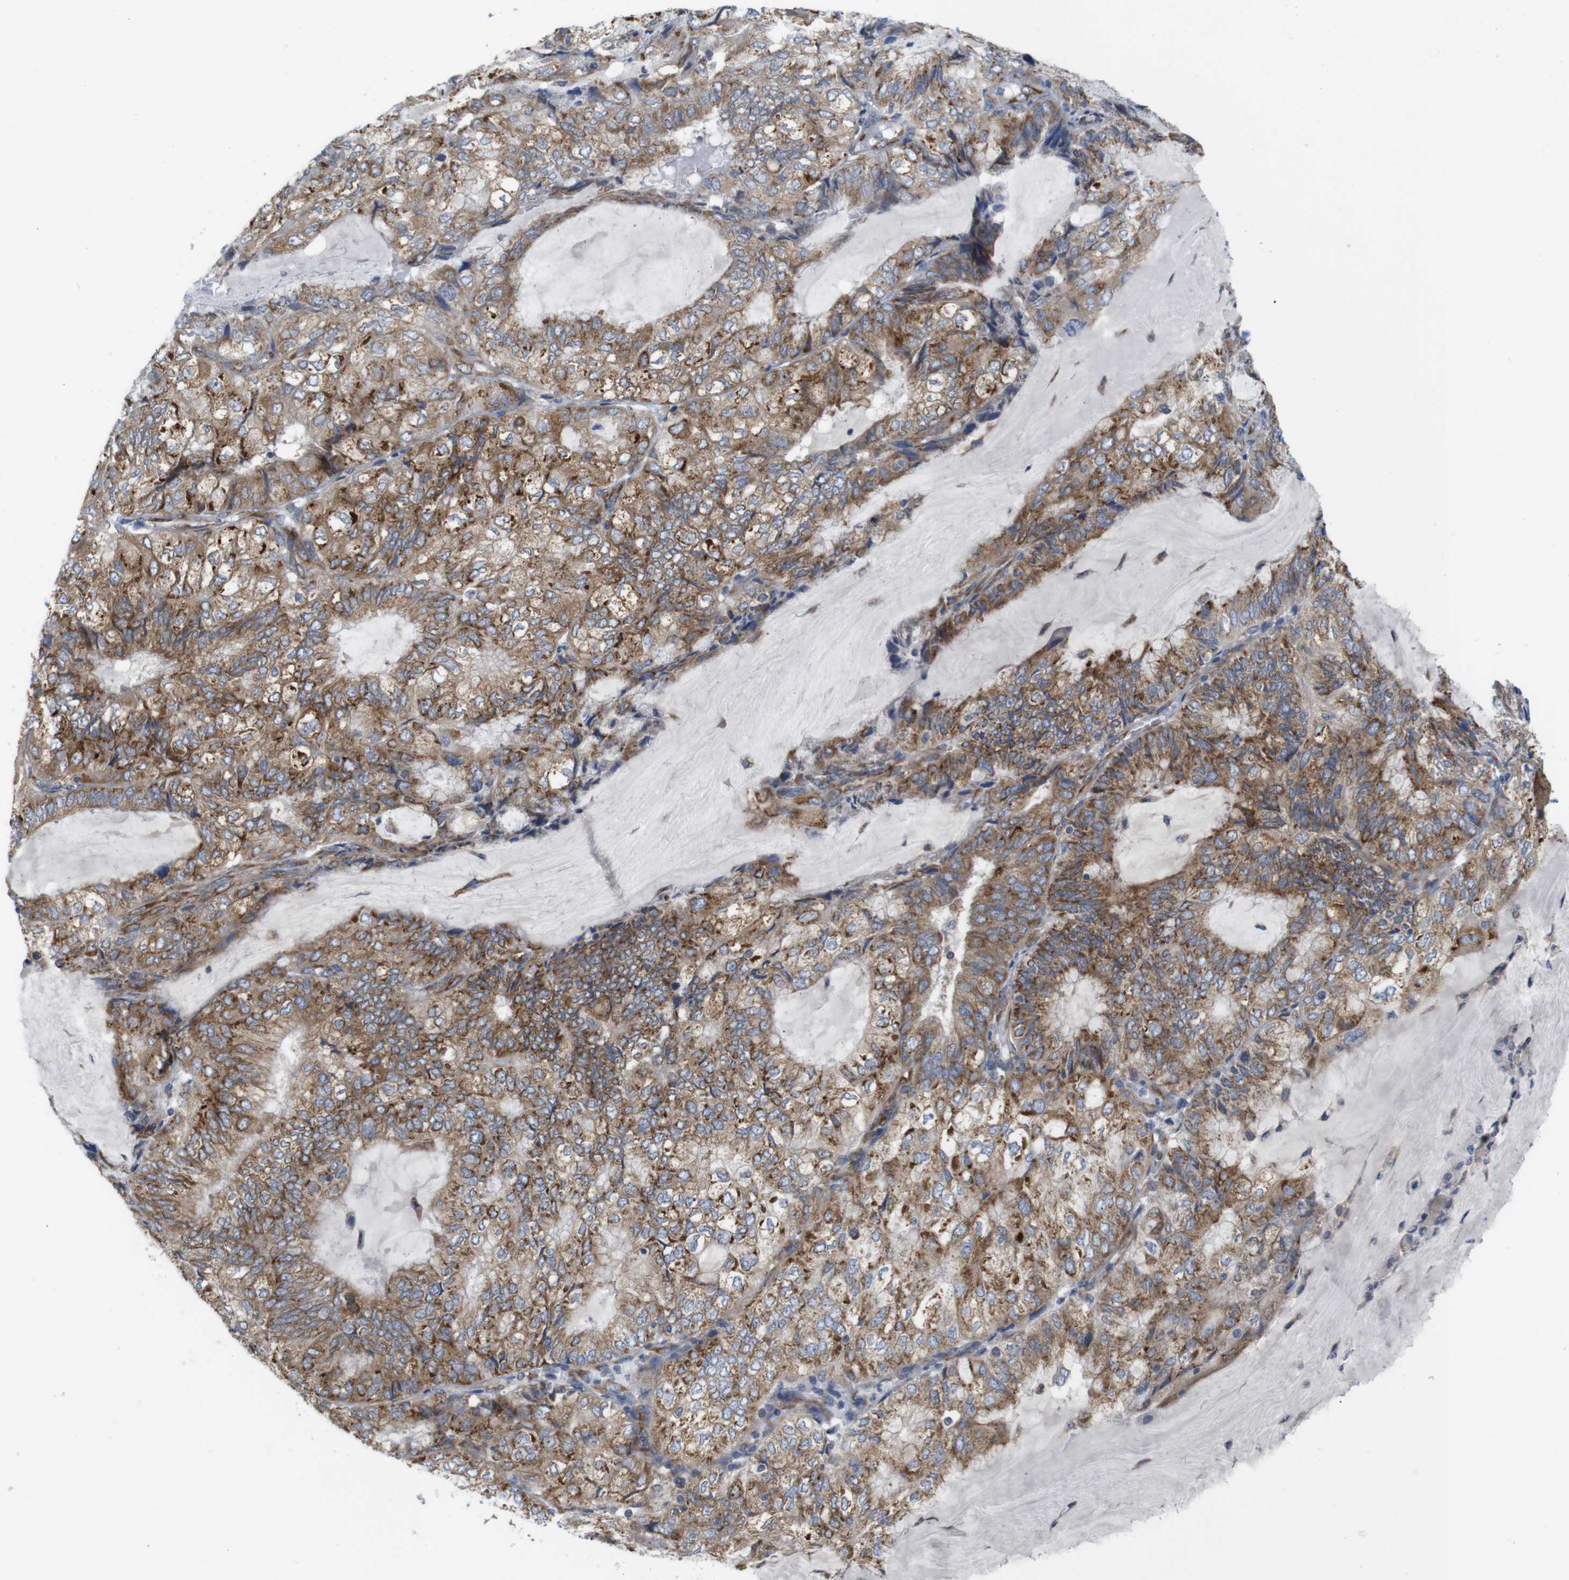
{"staining": {"intensity": "moderate", "quantity": ">75%", "location": "cytoplasmic/membranous"}, "tissue": "endometrial cancer", "cell_type": "Tumor cells", "image_type": "cancer", "snomed": [{"axis": "morphology", "description": "Adenocarcinoma, NOS"}, {"axis": "topography", "description": "Endometrium"}], "caption": "Tumor cells reveal medium levels of moderate cytoplasmic/membranous staining in approximately >75% of cells in endometrial adenocarcinoma. The staining was performed using DAB, with brown indicating positive protein expression. Nuclei are stained blue with hematoxylin.", "gene": "PCNX2", "patient": {"sex": "female", "age": 81}}